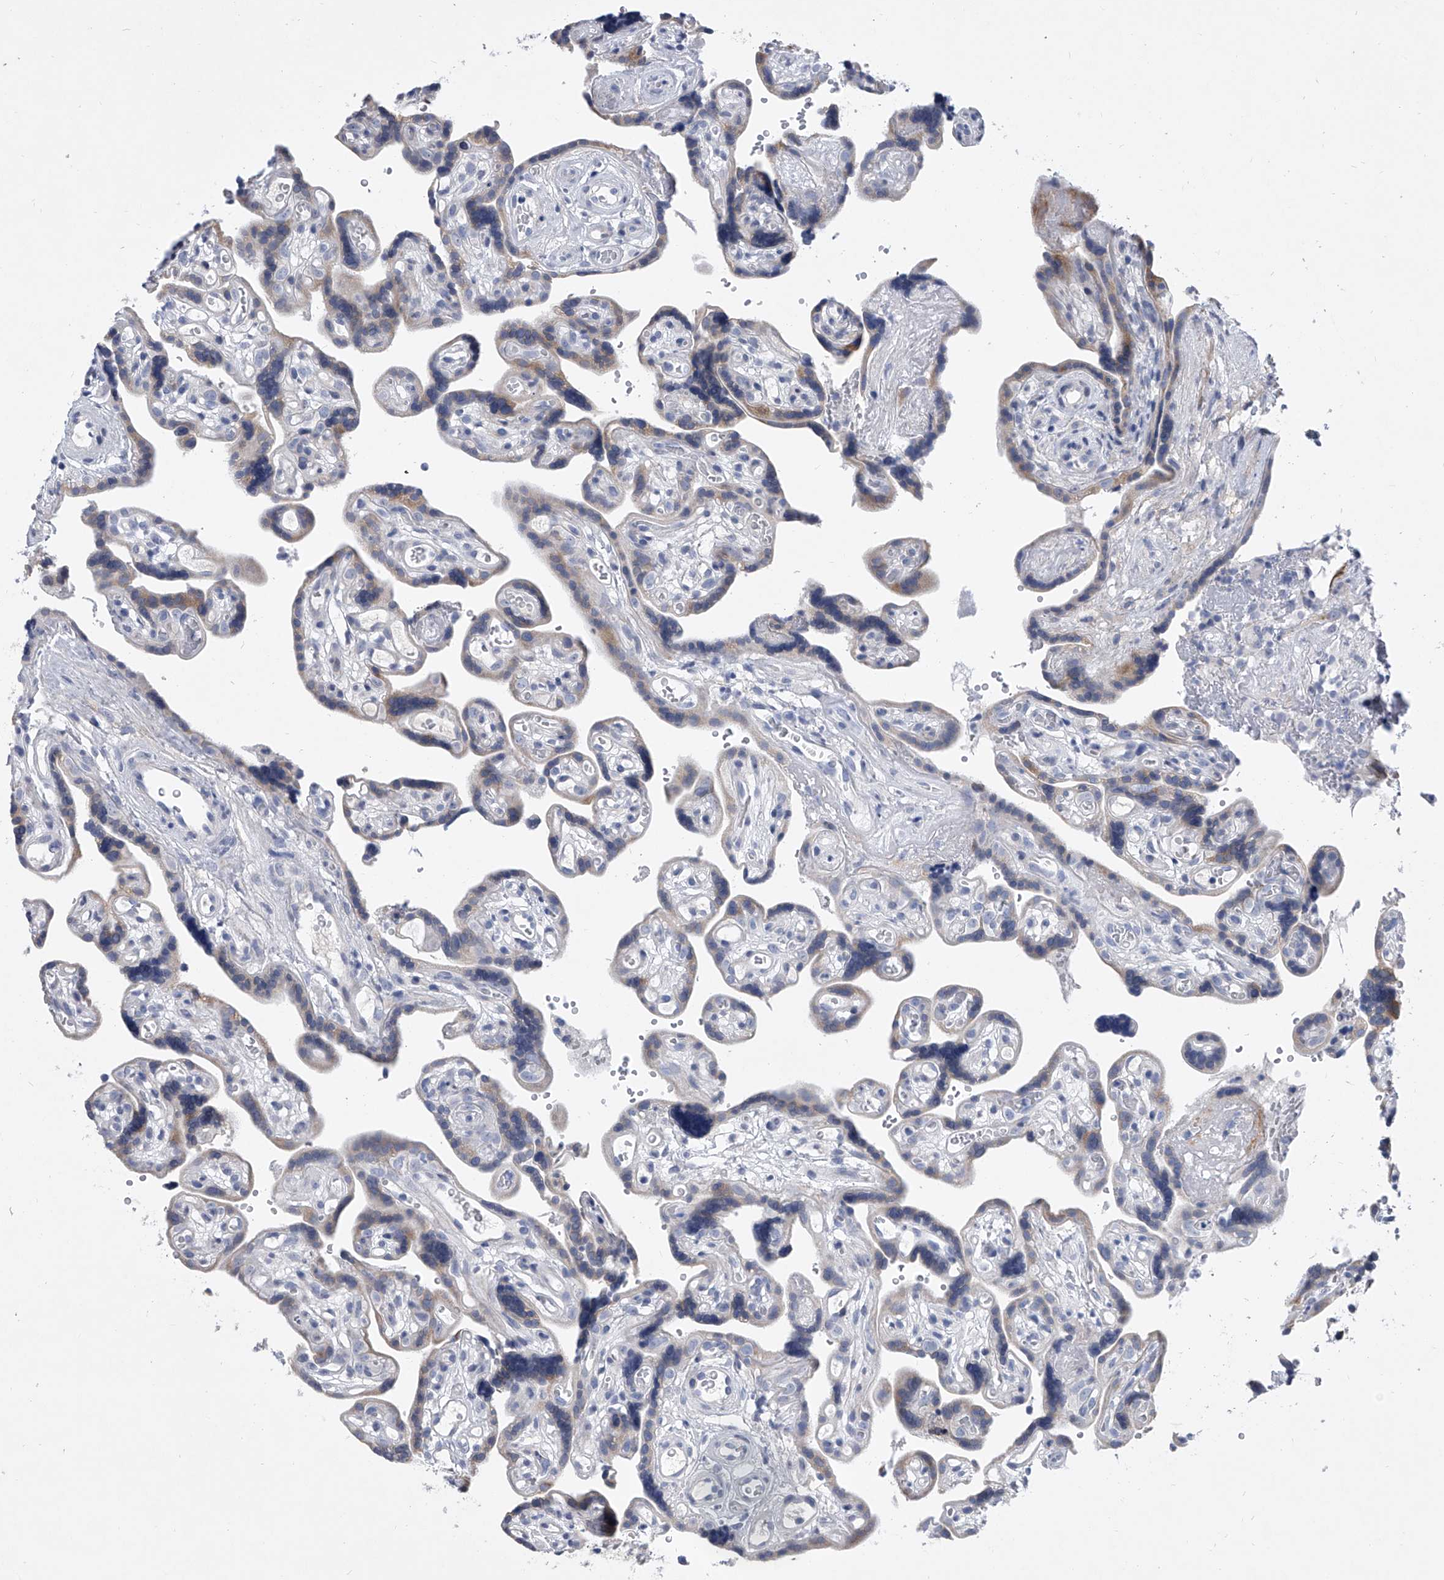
{"staining": {"intensity": "negative", "quantity": "none", "location": "none"}, "tissue": "placenta", "cell_type": "Decidual cells", "image_type": "normal", "snomed": [{"axis": "morphology", "description": "Normal tissue, NOS"}, {"axis": "topography", "description": "Placenta"}], "caption": "The photomicrograph shows no significant positivity in decidual cells of placenta.", "gene": "ALG14", "patient": {"sex": "female", "age": 30}}